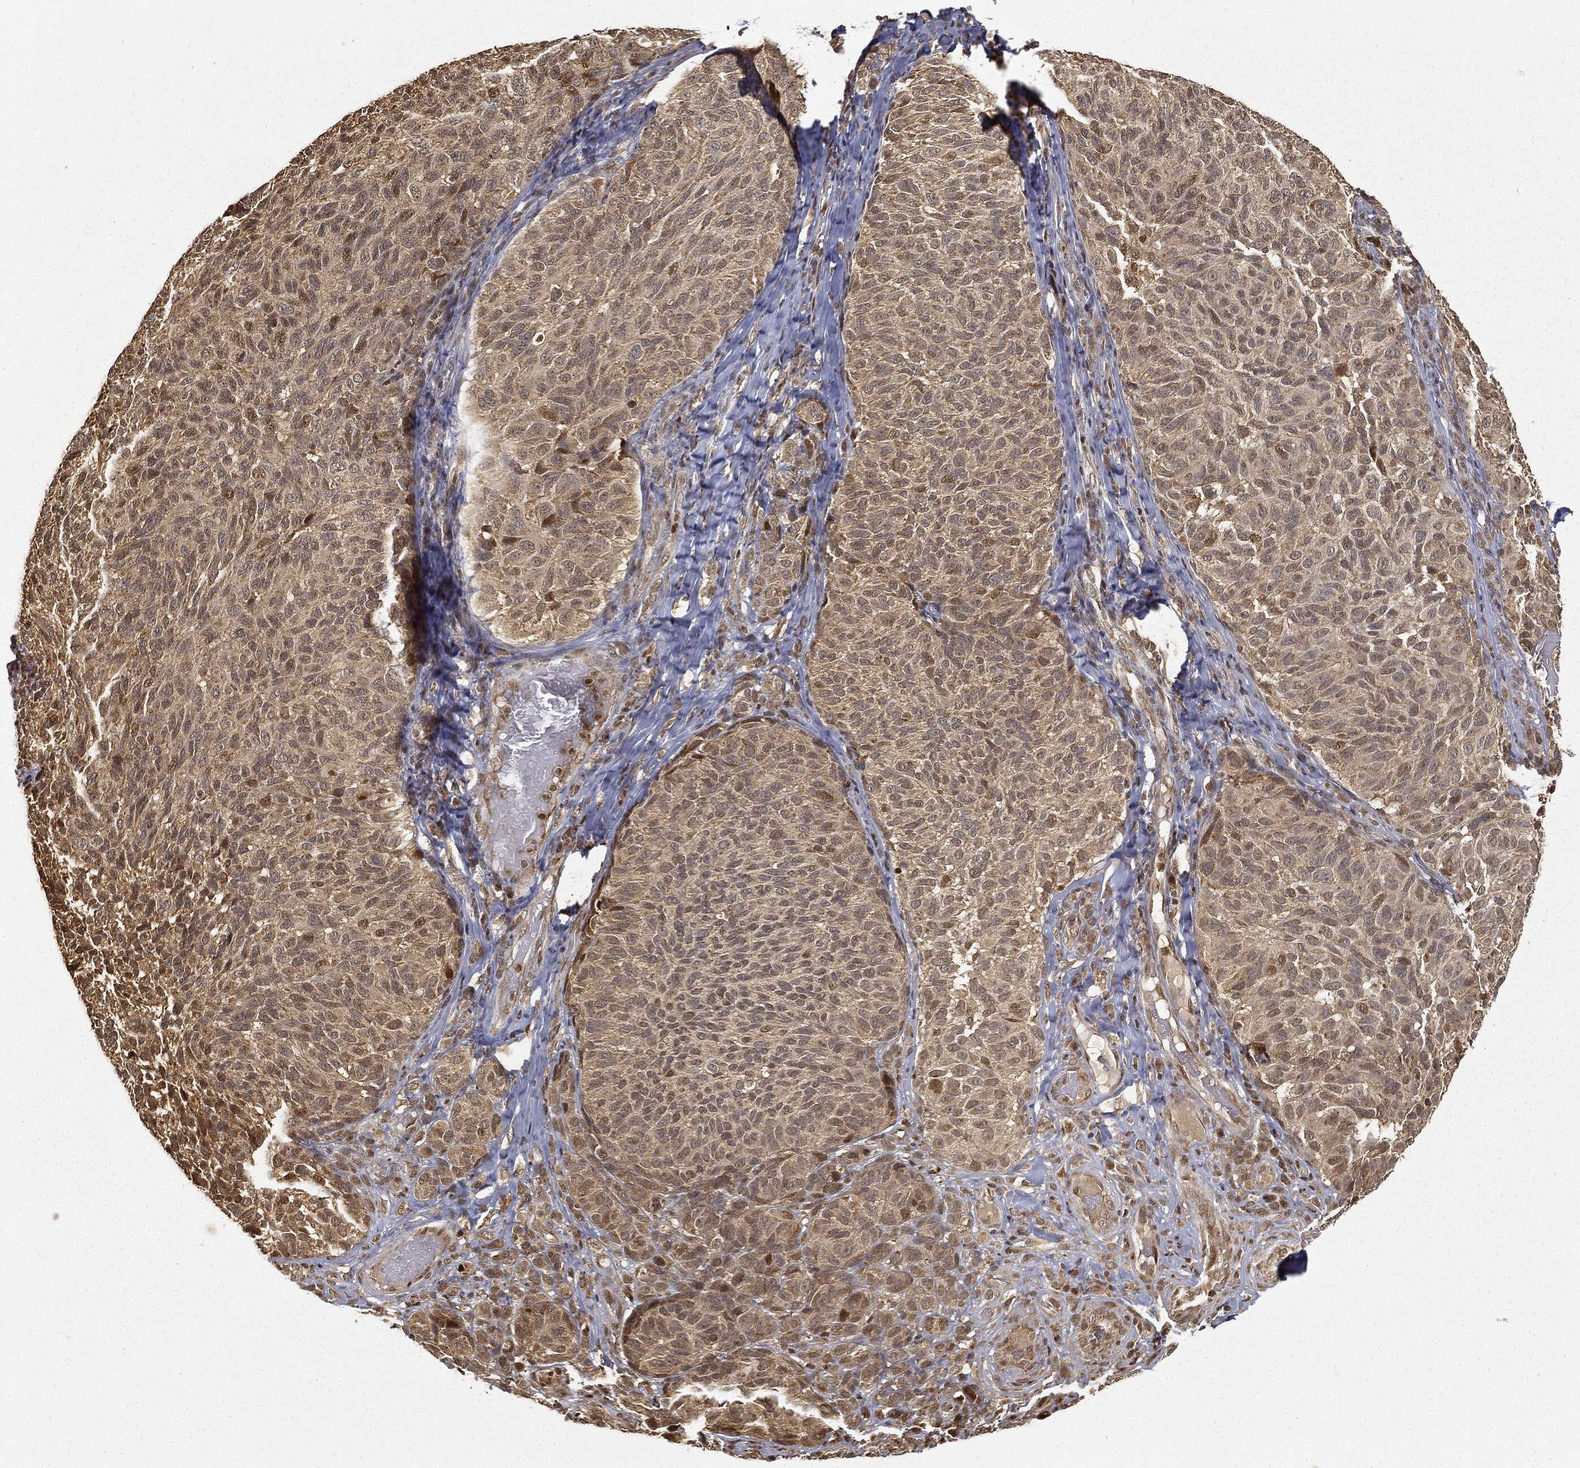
{"staining": {"intensity": "moderate", "quantity": "<25%", "location": "nuclear"}, "tissue": "melanoma", "cell_type": "Tumor cells", "image_type": "cancer", "snomed": [{"axis": "morphology", "description": "Malignant melanoma, NOS"}, {"axis": "topography", "description": "Skin"}], "caption": "Immunohistochemistry (IHC) image of malignant melanoma stained for a protein (brown), which reveals low levels of moderate nuclear staining in approximately <25% of tumor cells.", "gene": "ZNHIT6", "patient": {"sex": "female", "age": 73}}